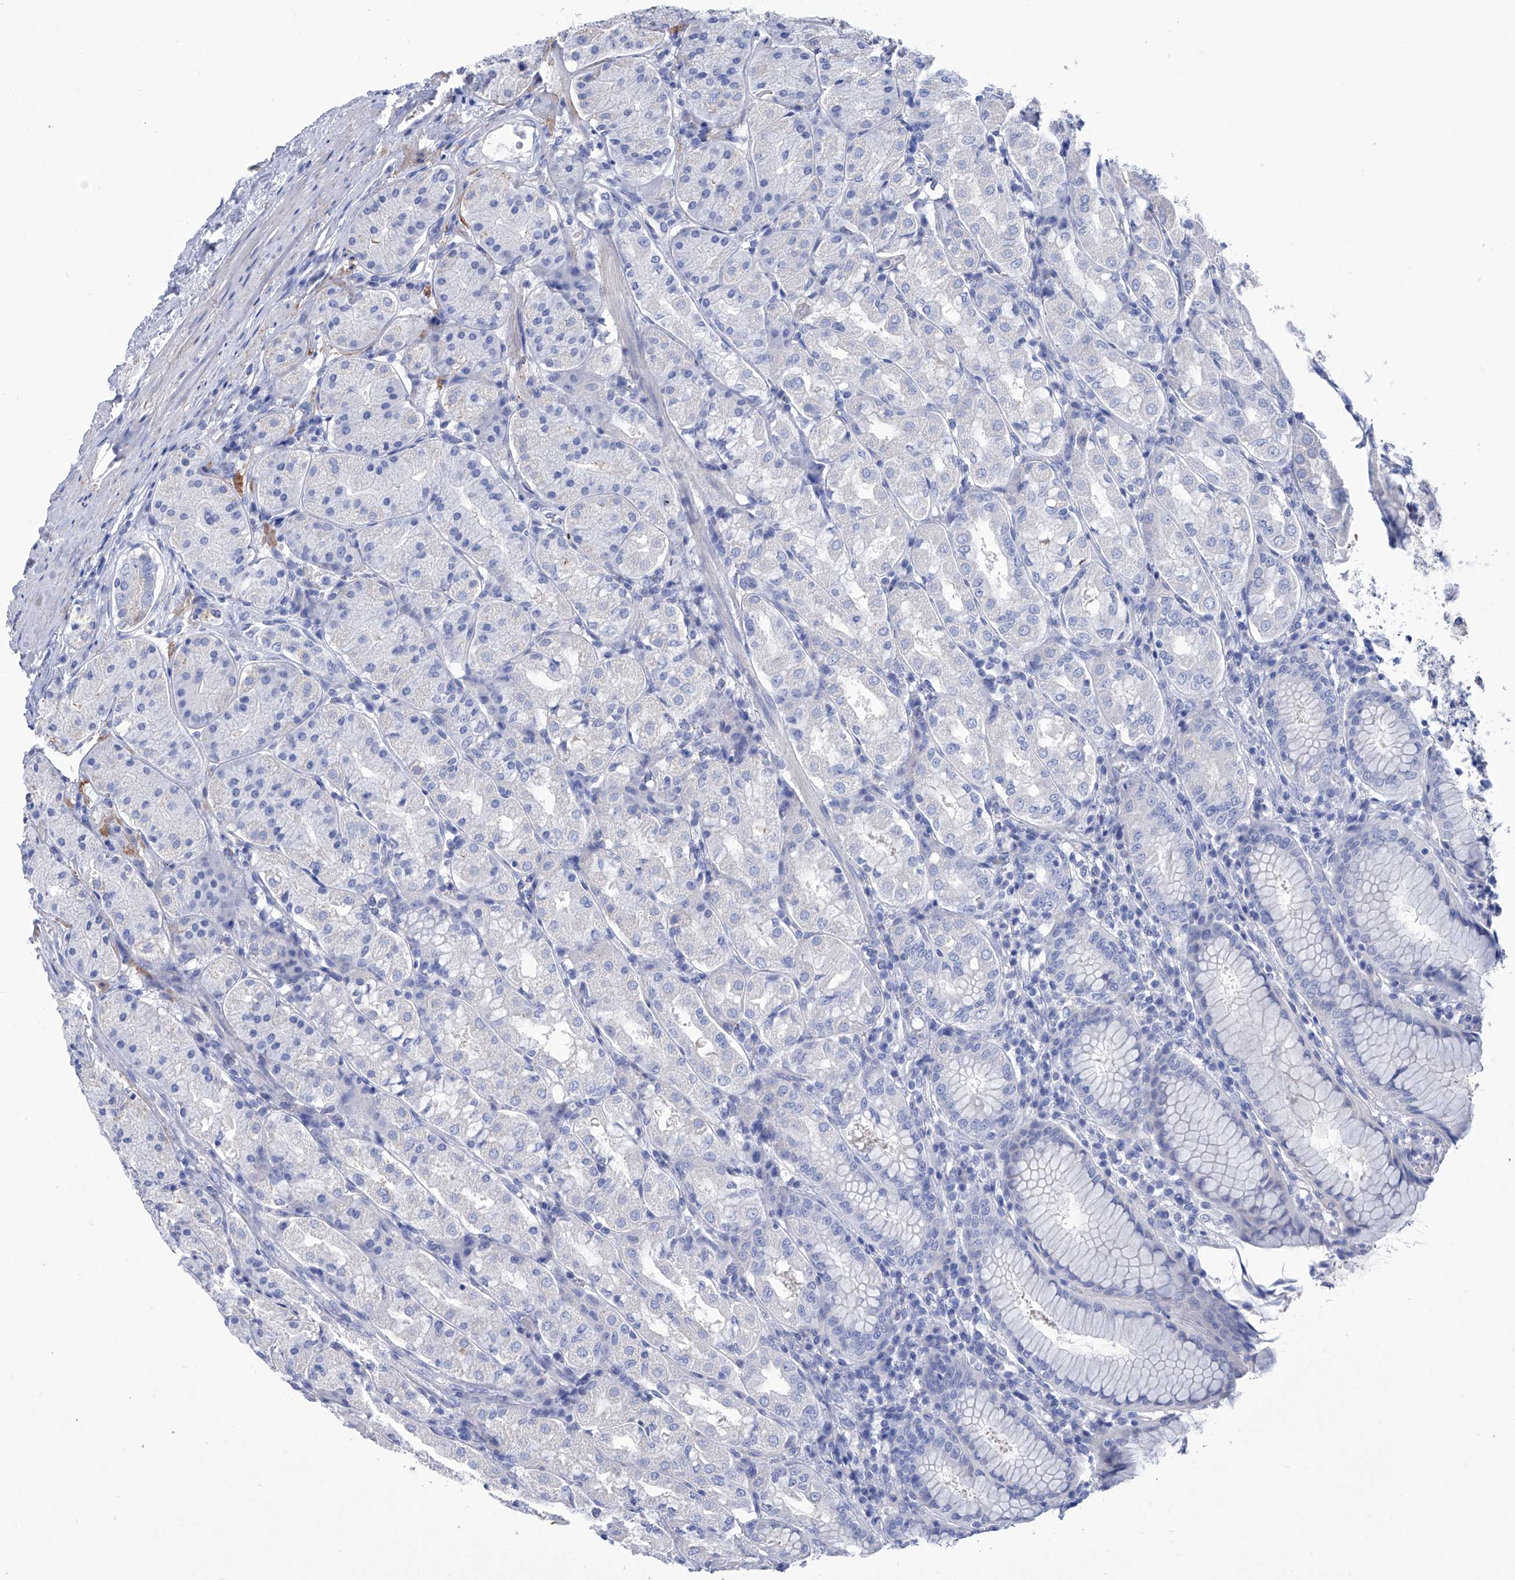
{"staining": {"intensity": "negative", "quantity": "none", "location": "none"}, "tissue": "stomach", "cell_type": "Glandular cells", "image_type": "normal", "snomed": [{"axis": "morphology", "description": "Normal tissue, NOS"}, {"axis": "topography", "description": "Stomach"}, {"axis": "topography", "description": "Stomach, lower"}], "caption": "The histopathology image reveals no staining of glandular cells in normal stomach. (Brightfield microscopy of DAB immunohistochemistry at high magnification).", "gene": "SMS", "patient": {"sex": "female", "age": 56}}